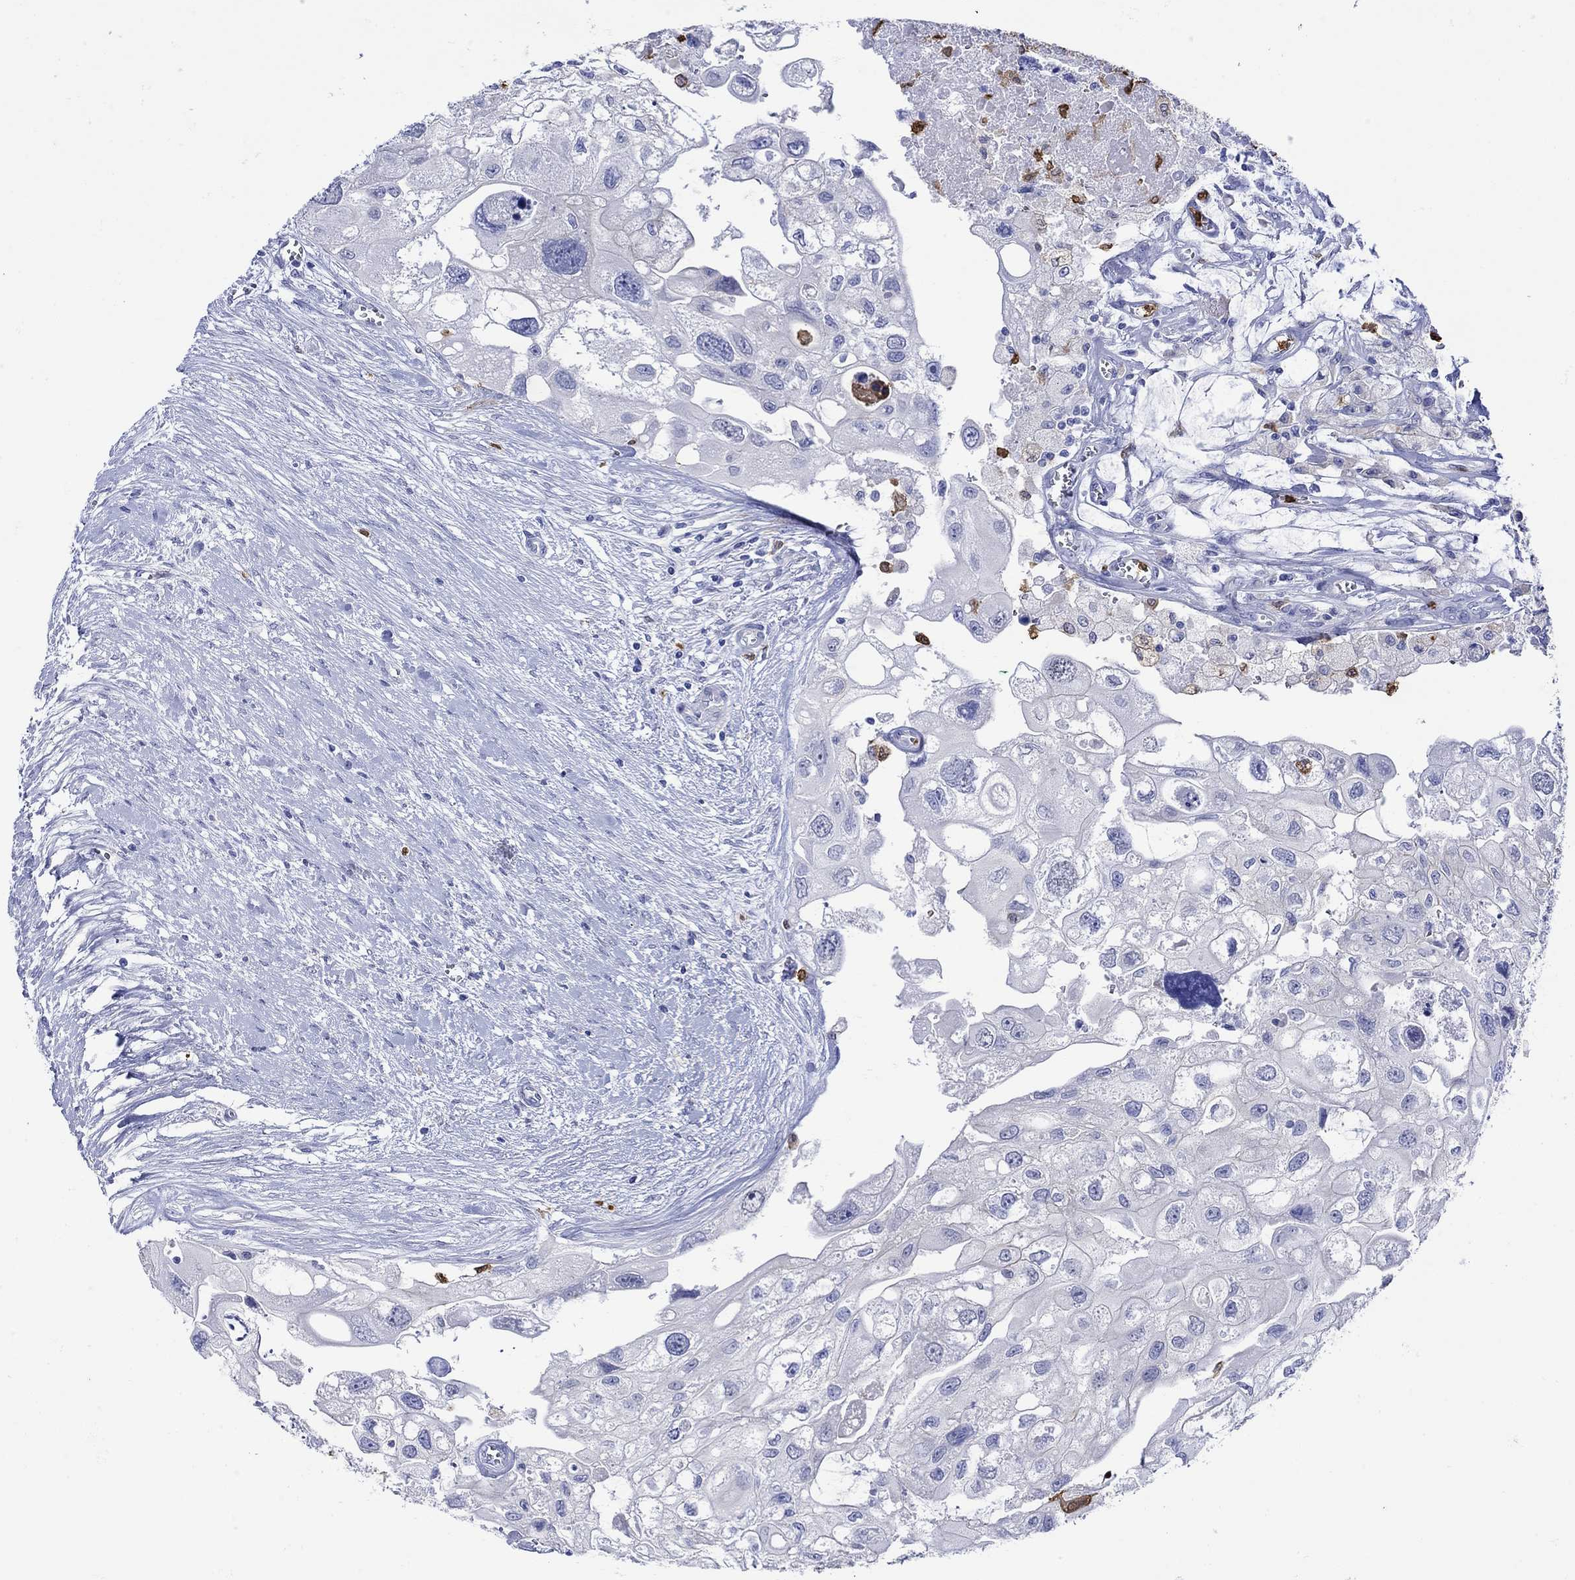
{"staining": {"intensity": "negative", "quantity": "none", "location": "none"}, "tissue": "urothelial cancer", "cell_type": "Tumor cells", "image_type": "cancer", "snomed": [{"axis": "morphology", "description": "Urothelial carcinoma, High grade"}, {"axis": "topography", "description": "Urinary bladder"}], "caption": "IHC micrograph of neoplastic tissue: human high-grade urothelial carcinoma stained with DAB (3,3'-diaminobenzidine) demonstrates no significant protein staining in tumor cells. (Stains: DAB immunohistochemistry with hematoxylin counter stain, Microscopy: brightfield microscopy at high magnification).", "gene": "LINGO3", "patient": {"sex": "male", "age": 59}}